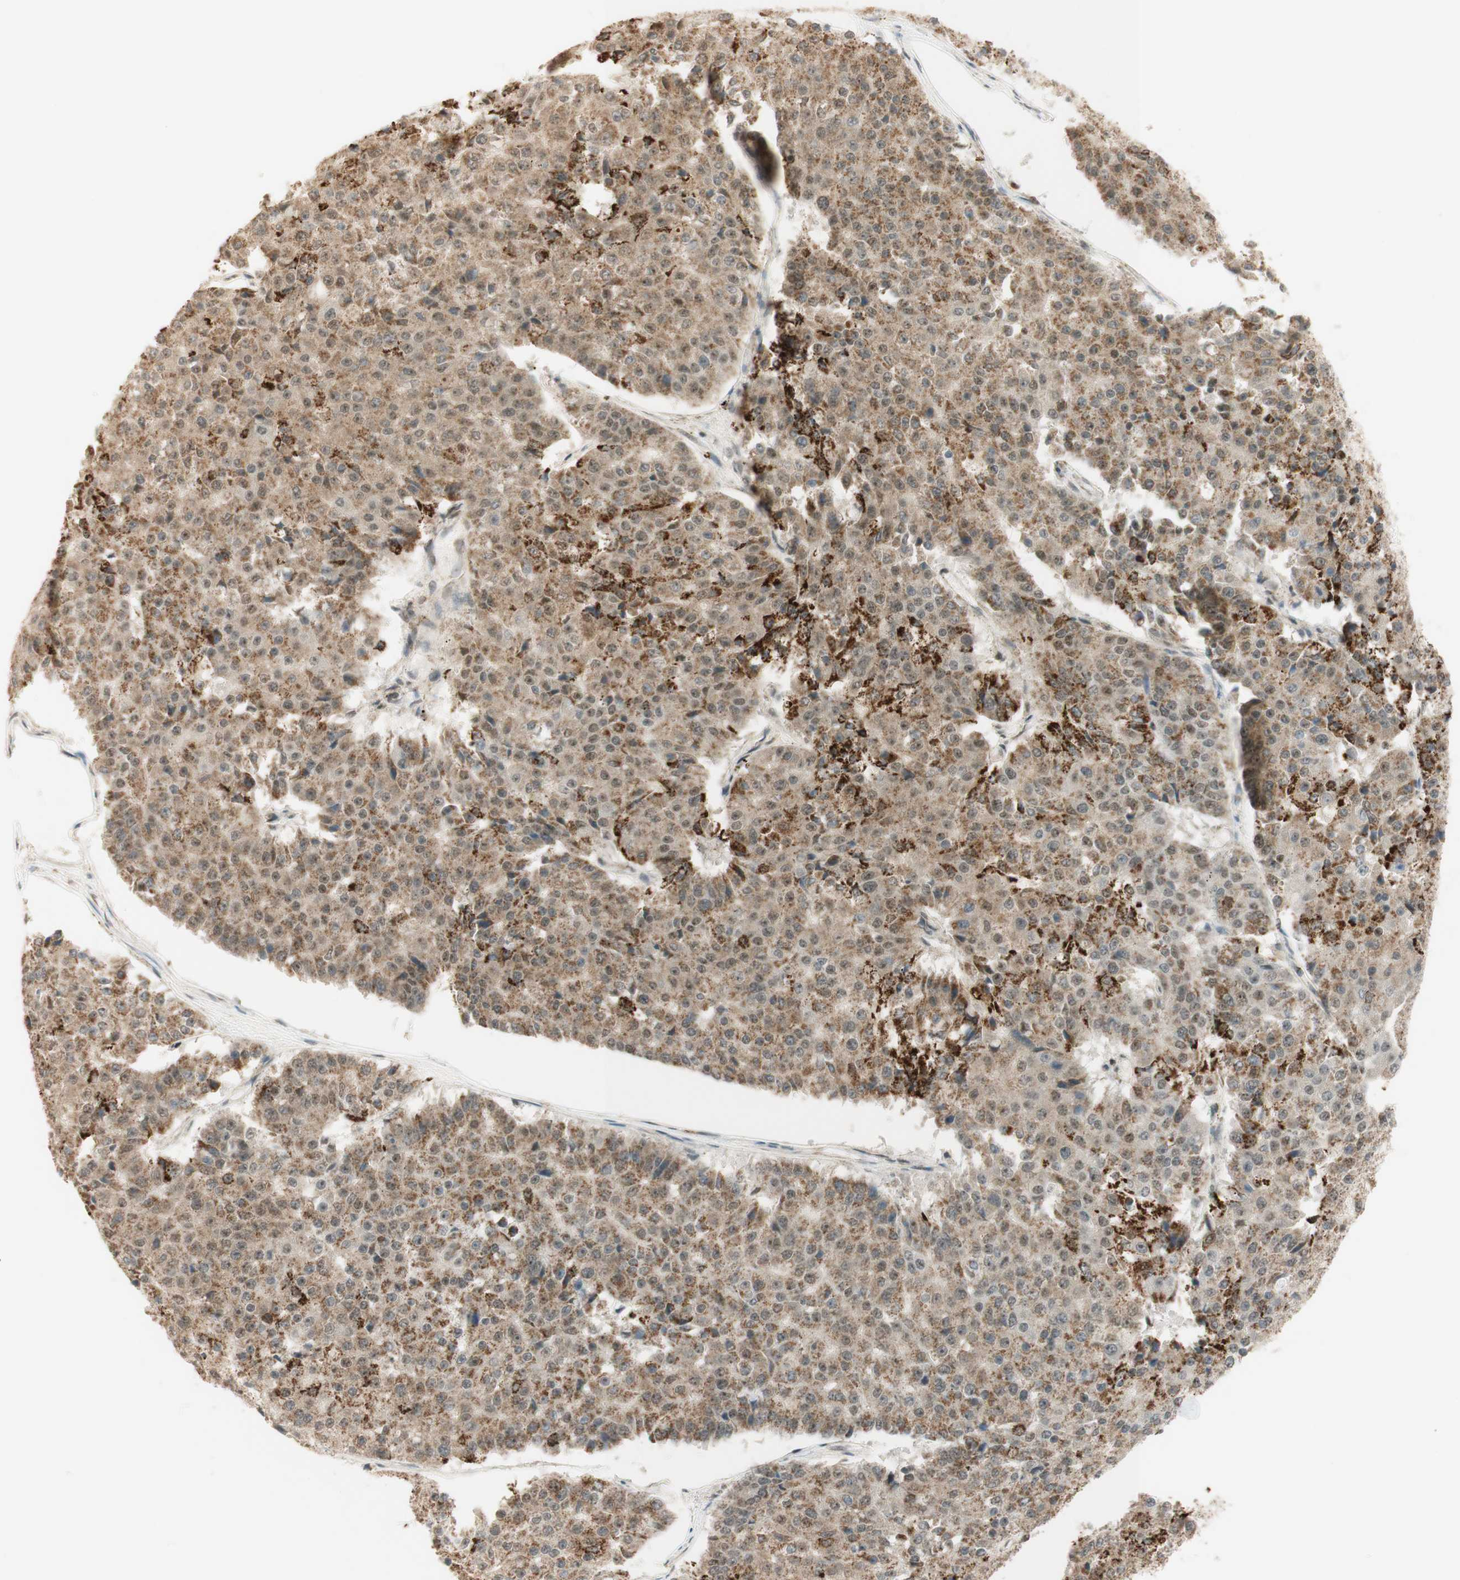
{"staining": {"intensity": "moderate", "quantity": ">75%", "location": "cytoplasmic/membranous"}, "tissue": "pancreatic cancer", "cell_type": "Tumor cells", "image_type": "cancer", "snomed": [{"axis": "morphology", "description": "Adenocarcinoma, NOS"}, {"axis": "topography", "description": "Pancreas"}], "caption": "Moderate cytoplasmic/membranous expression for a protein is appreciated in about >75% of tumor cells of pancreatic cancer using IHC.", "gene": "ZNF782", "patient": {"sex": "male", "age": 50}}